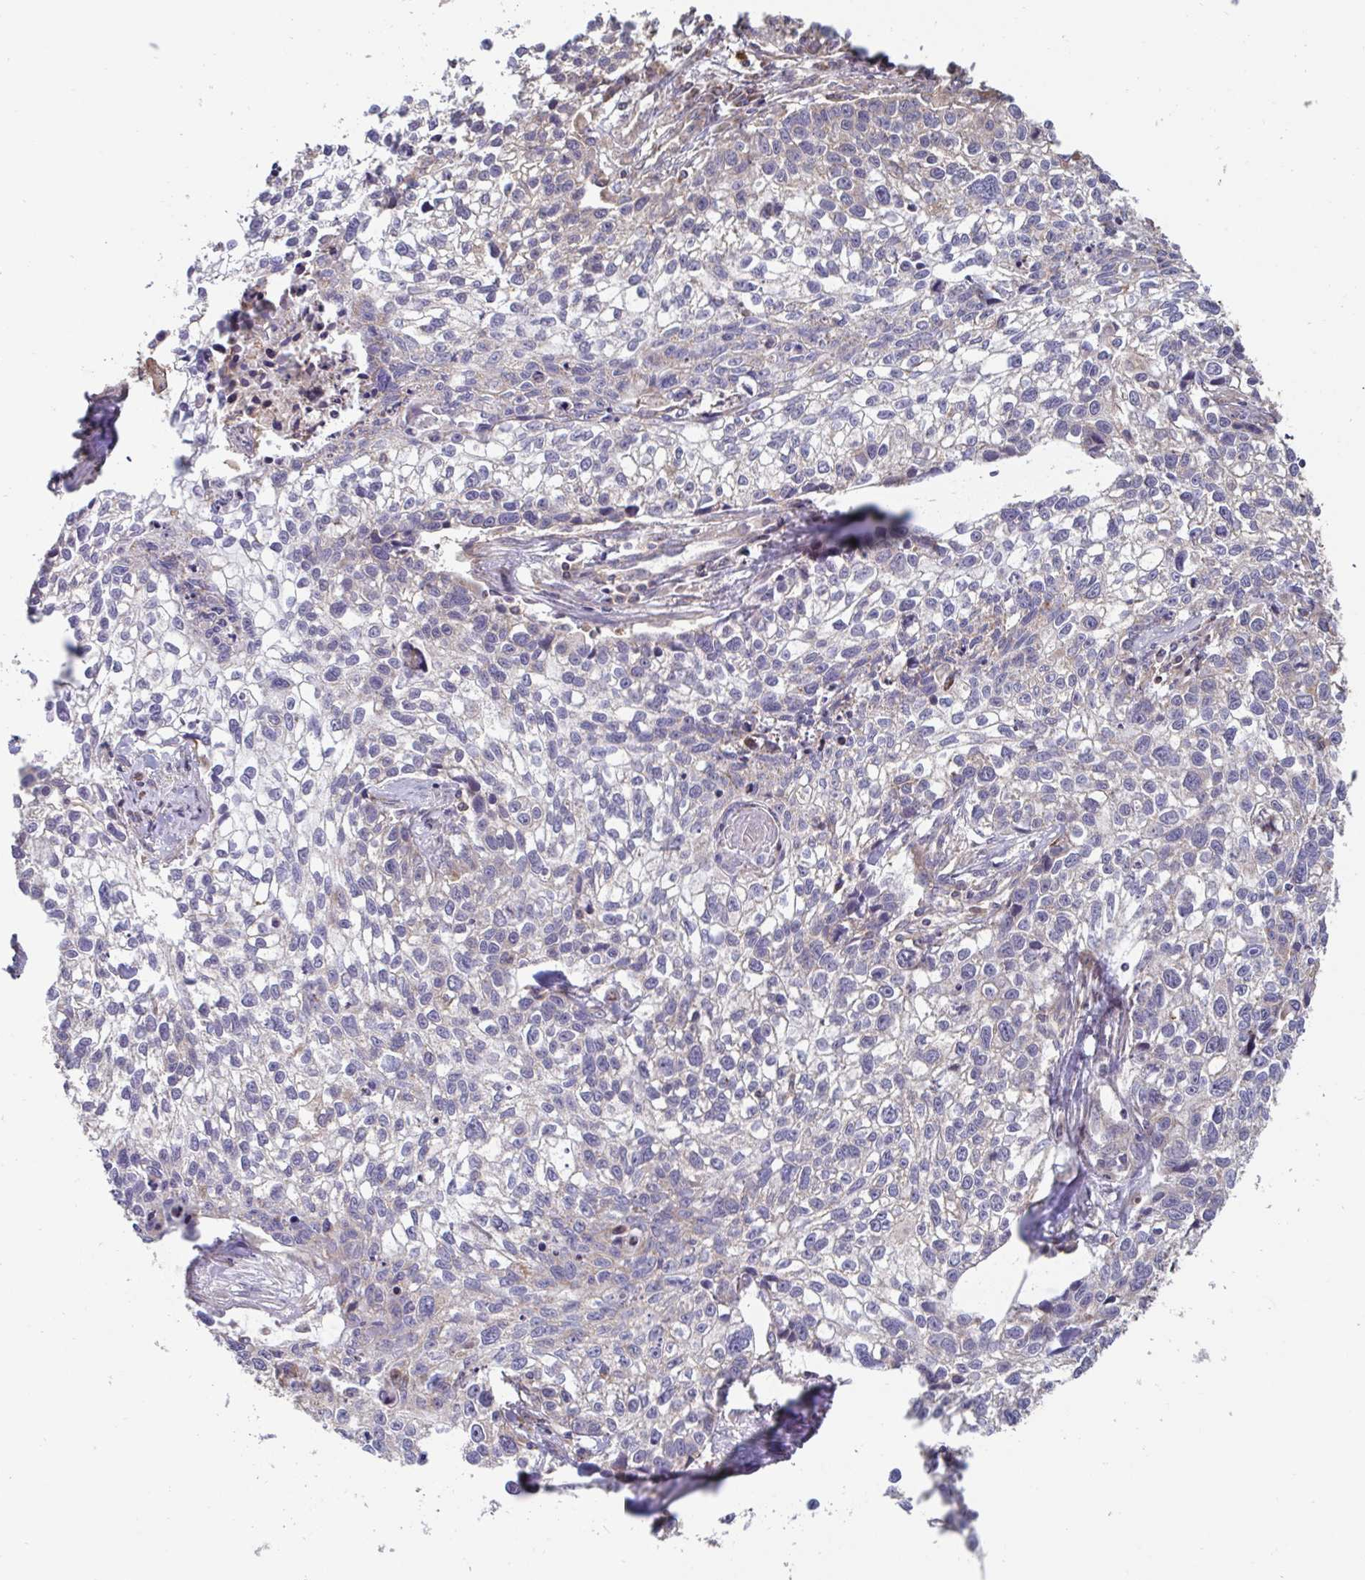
{"staining": {"intensity": "moderate", "quantity": "<25%", "location": "cytoplasmic/membranous"}, "tissue": "lung cancer", "cell_type": "Tumor cells", "image_type": "cancer", "snomed": [{"axis": "morphology", "description": "Squamous cell carcinoma, NOS"}, {"axis": "topography", "description": "Lung"}], "caption": "Squamous cell carcinoma (lung) was stained to show a protein in brown. There is low levels of moderate cytoplasmic/membranous staining in about <25% of tumor cells.", "gene": "DZANK1", "patient": {"sex": "male", "age": 74}}